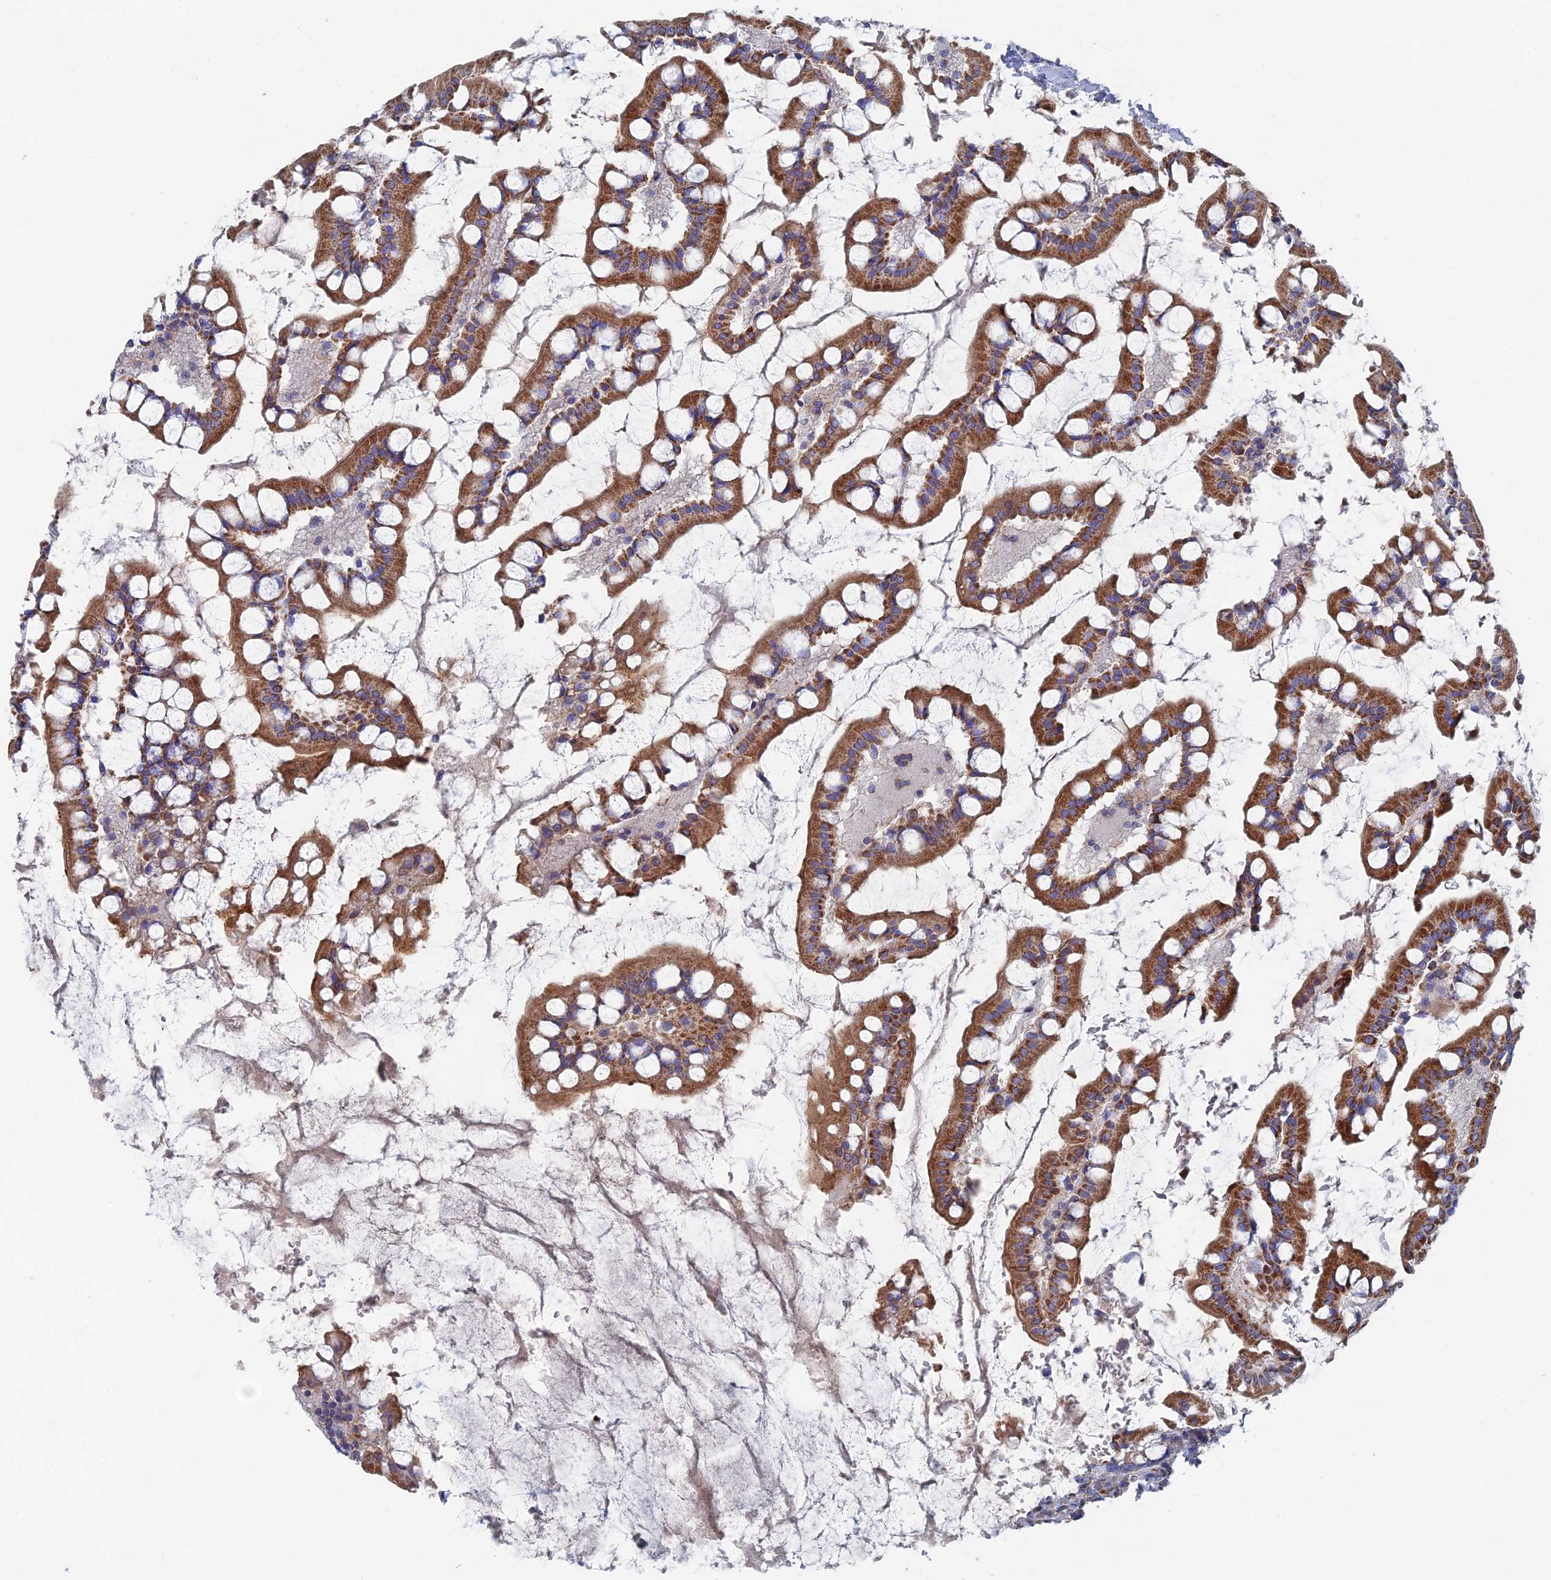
{"staining": {"intensity": "strong", "quantity": ">75%", "location": "cytoplasmic/membranous"}, "tissue": "small intestine", "cell_type": "Glandular cells", "image_type": "normal", "snomed": [{"axis": "morphology", "description": "Normal tissue, NOS"}, {"axis": "topography", "description": "Small intestine"}], "caption": "DAB immunohistochemical staining of benign small intestine demonstrates strong cytoplasmic/membranous protein expression in about >75% of glandular cells.", "gene": "SNX11", "patient": {"sex": "male", "age": 52}}